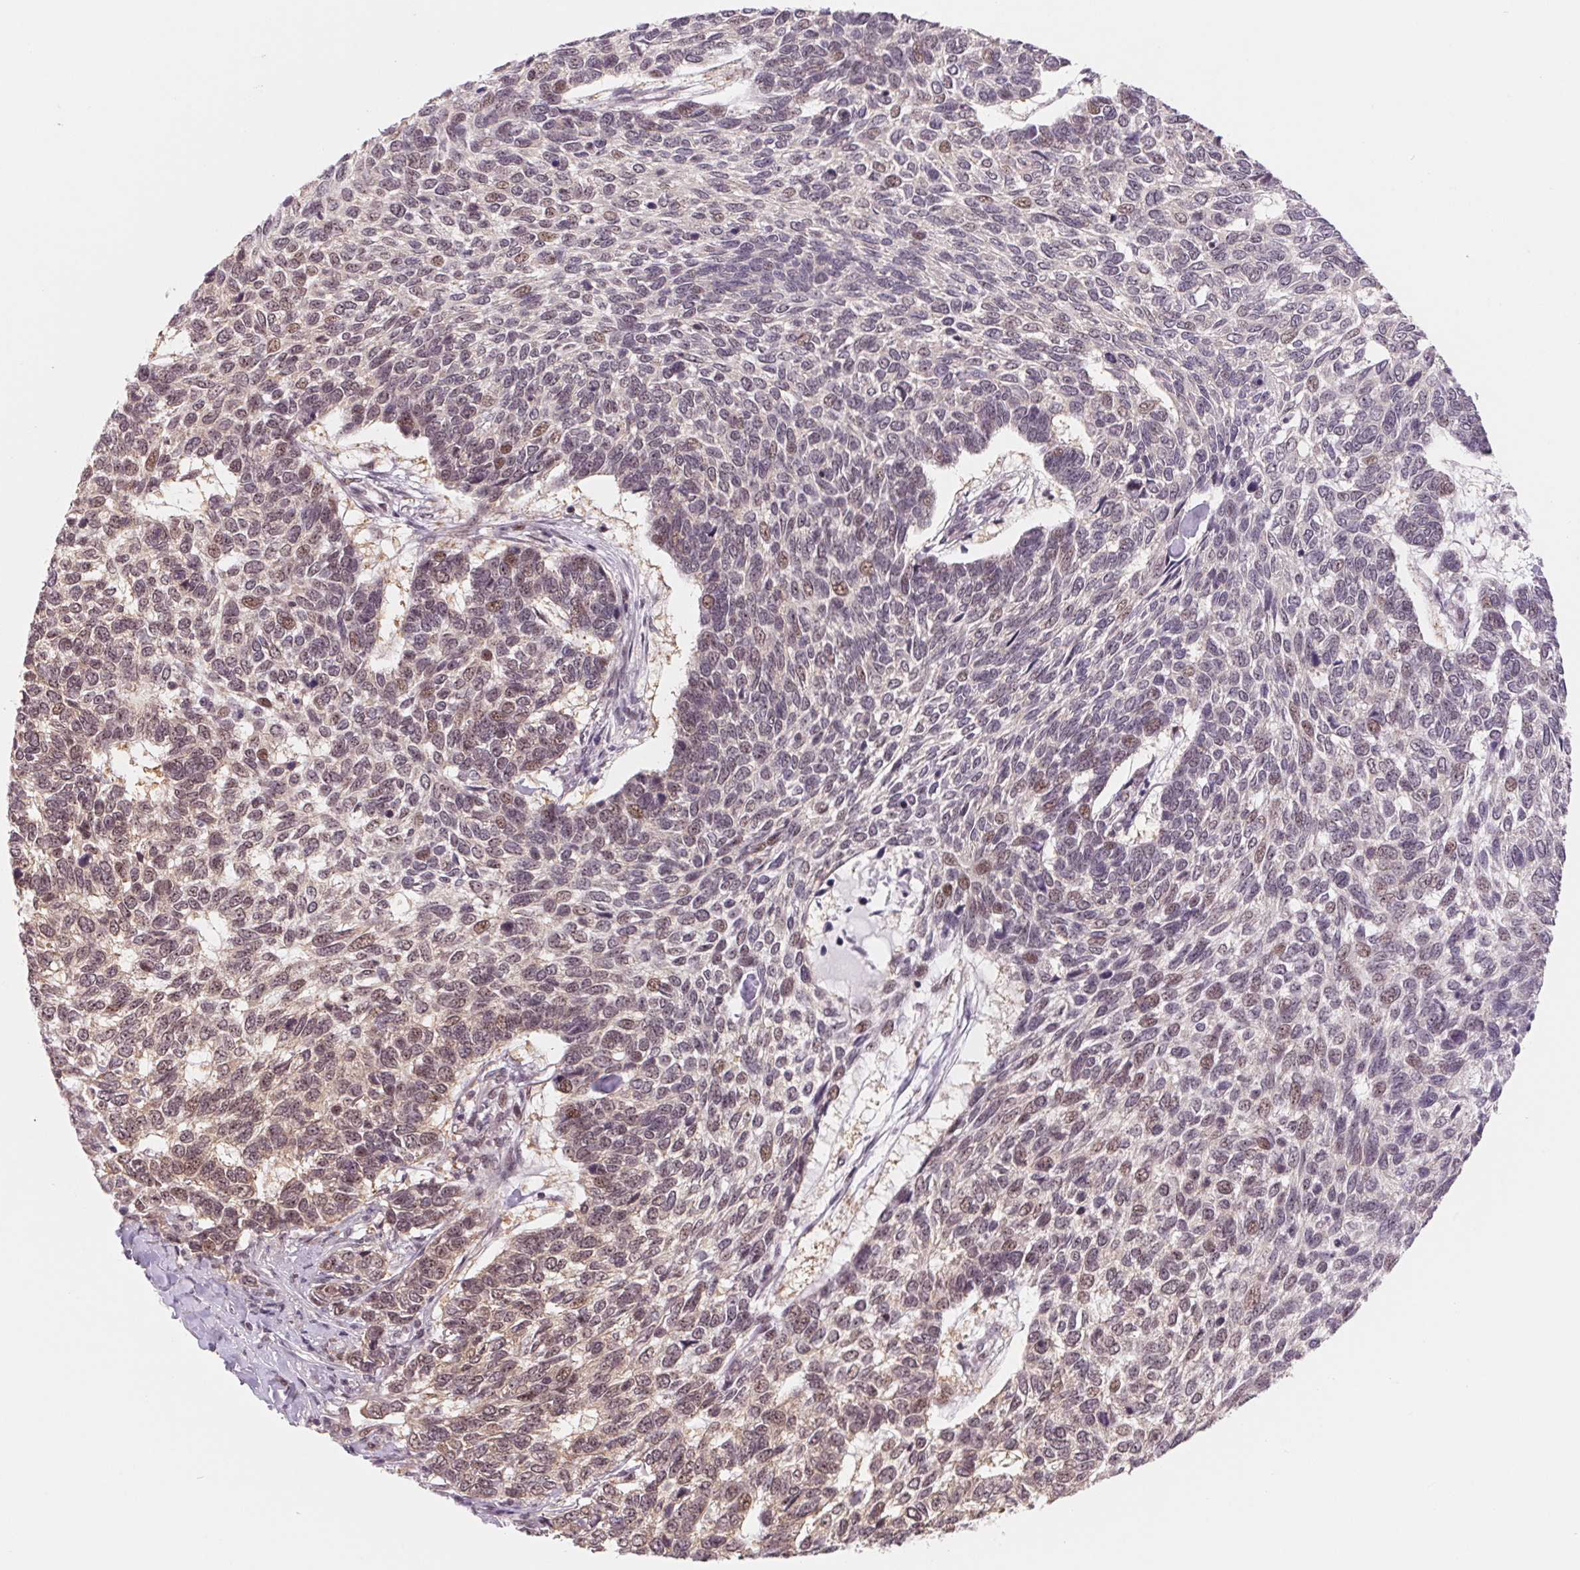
{"staining": {"intensity": "weak", "quantity": "25%-75%", "location": "nuclear"}, "tissue": "skin cancer", "cell_type": "Tumor cells", "image_type": "cancer", "snomed": [{"axis": "morphology", "description": "Basal cell carcinoma"}, {"axis": "topography", "description": "Skin"}], "caption": "Immunohistochemistry of human skin cancer (basal cell carcinoma) displays low levels of weak nuclear staining in about 25%-75% of tumor cells.", "gene": "DNAJB6", "patient": {"sex": "female", "age": 65}}